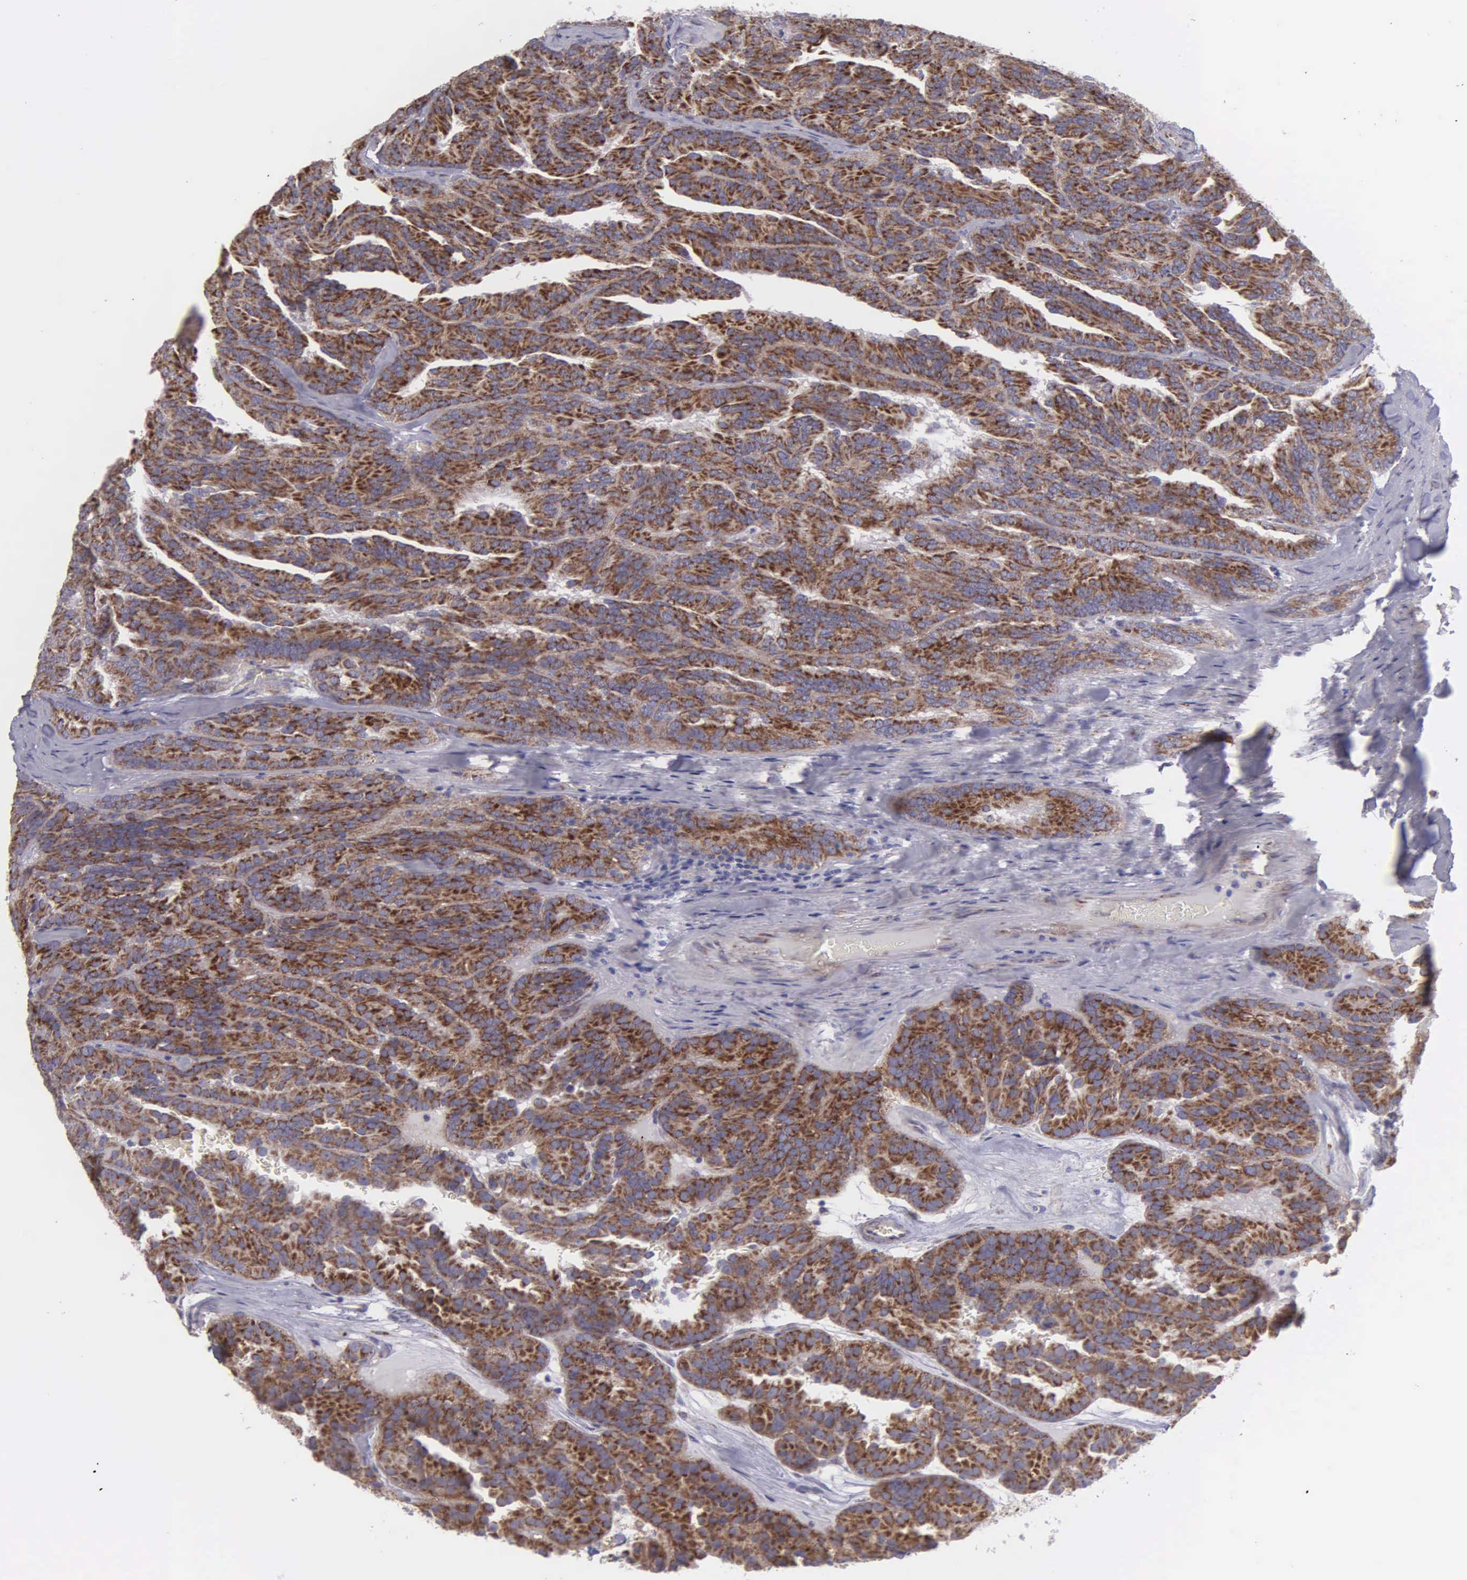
{"staining": {"intensity": "strong", "quantity": ">75%", "location": "cytoplasmic/membranous"}, "tissue": "renal cancer", "cell_type": "Tumor cells", "image_type": "cancer", "snomed": [{"axis": "morphology", "description": "Adenocarcinoma, NOS"}, {"axis": "topography", "description": "Kidney"}], "caption": "Tumor cells exhibit high levels of strong cytoplasmic/membranous staining in about >75% of cells in human renal cancer (adenocarcinoma).", "gene": "SYNJ2BP", "patient": {"sex": "male", "age": 46}}